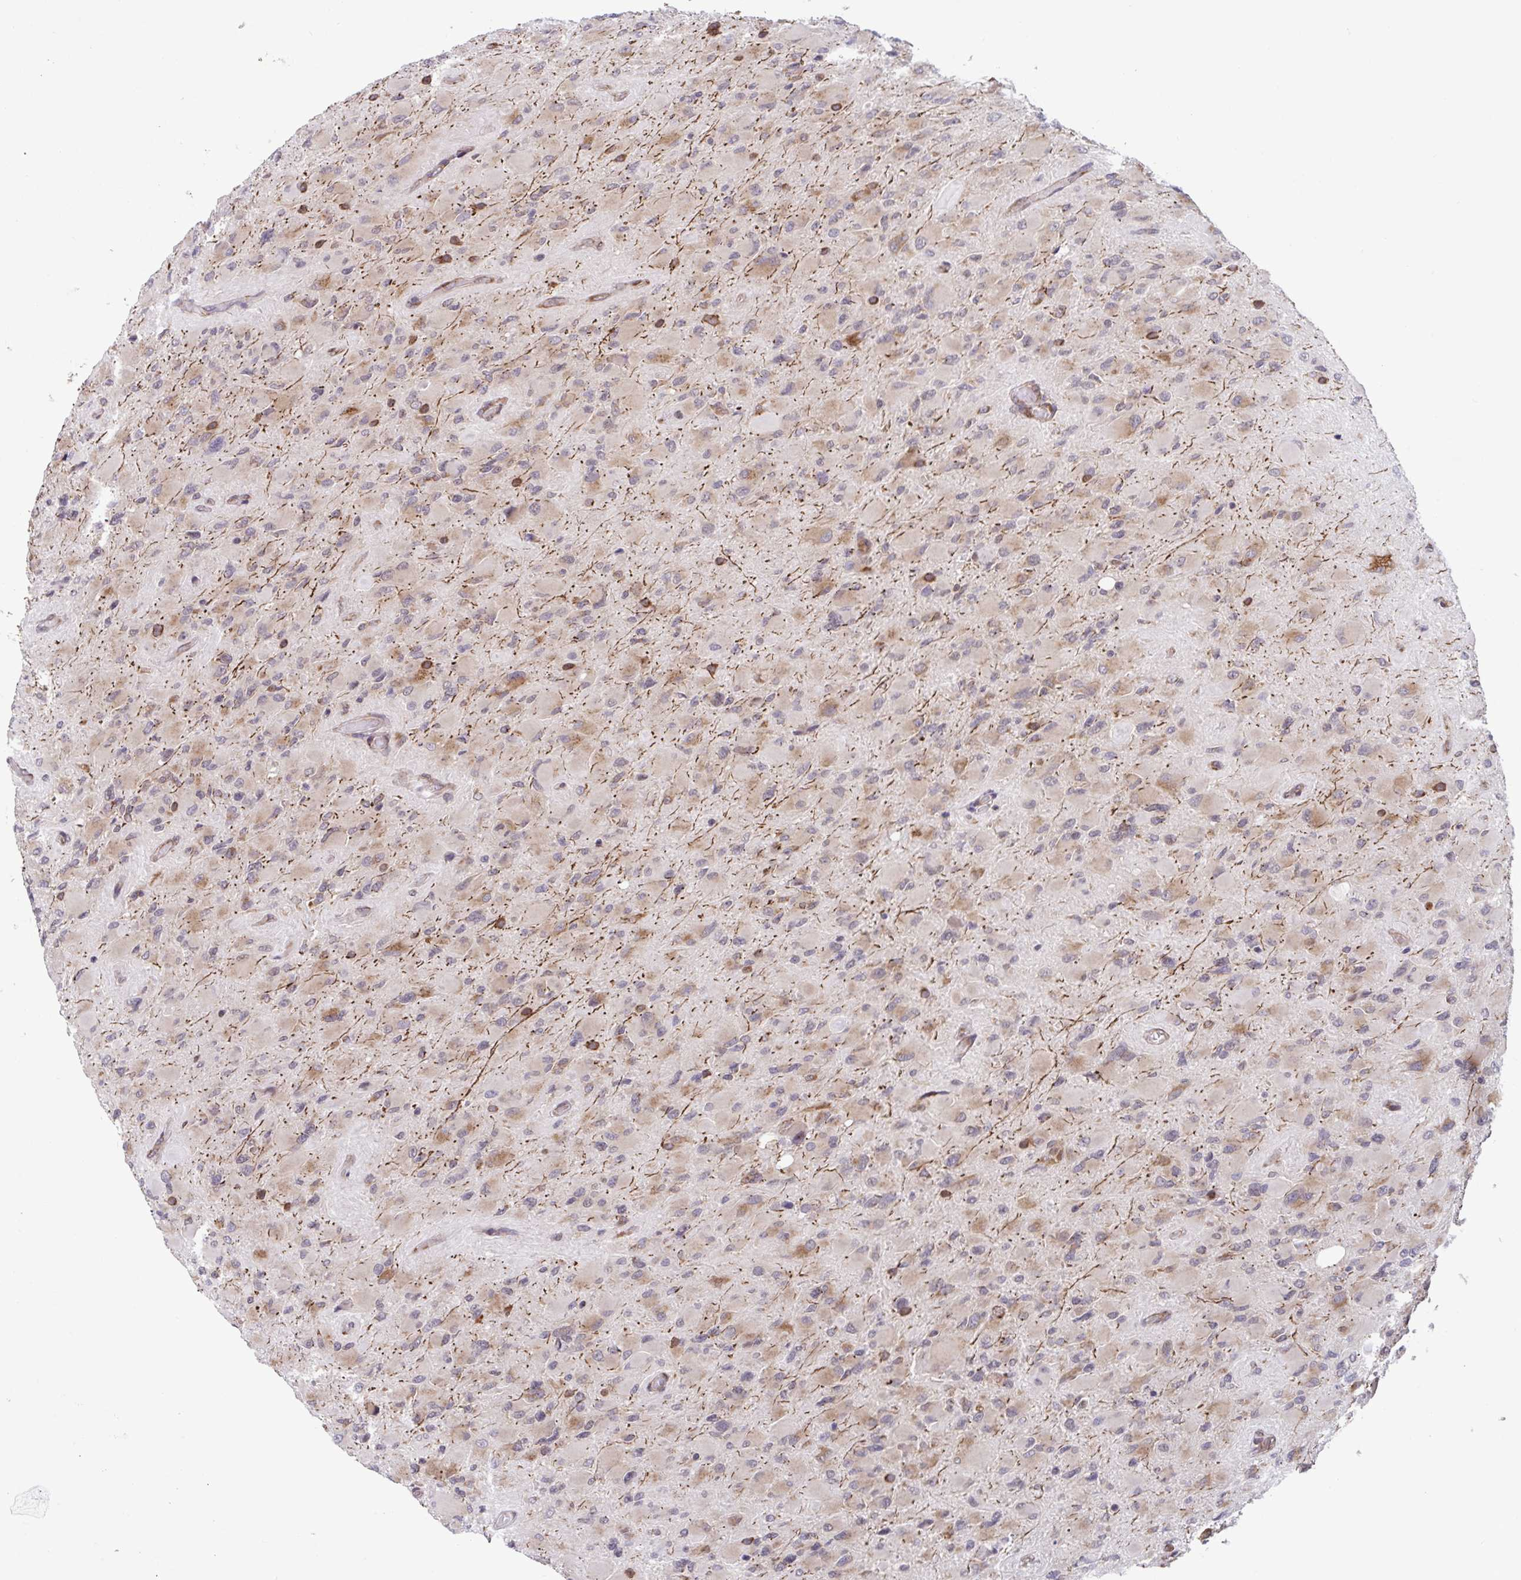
{"staining": {"intensity": "moderate", "quantity": ">75%", "location": "cytoplasmic/membranous"}, "tissue": "glioma", "cell_type": "Tumor cells", "image_type": "cancer", "snomed": [{"axis": "morphology", "description": "Glioma, malignant, High grade"}, {"axis": "topography", "description": "Cerebral cortex"}], "caption": "DAB (3,3'-diaminobenzidine) immunohistochemical staining of glioma shows moderate cytoplasmic/membranous protein positivity in about >75% of tumor cells.", "gene": "ATP5MJ", "patient": {"sex": "female", "age": 36}}